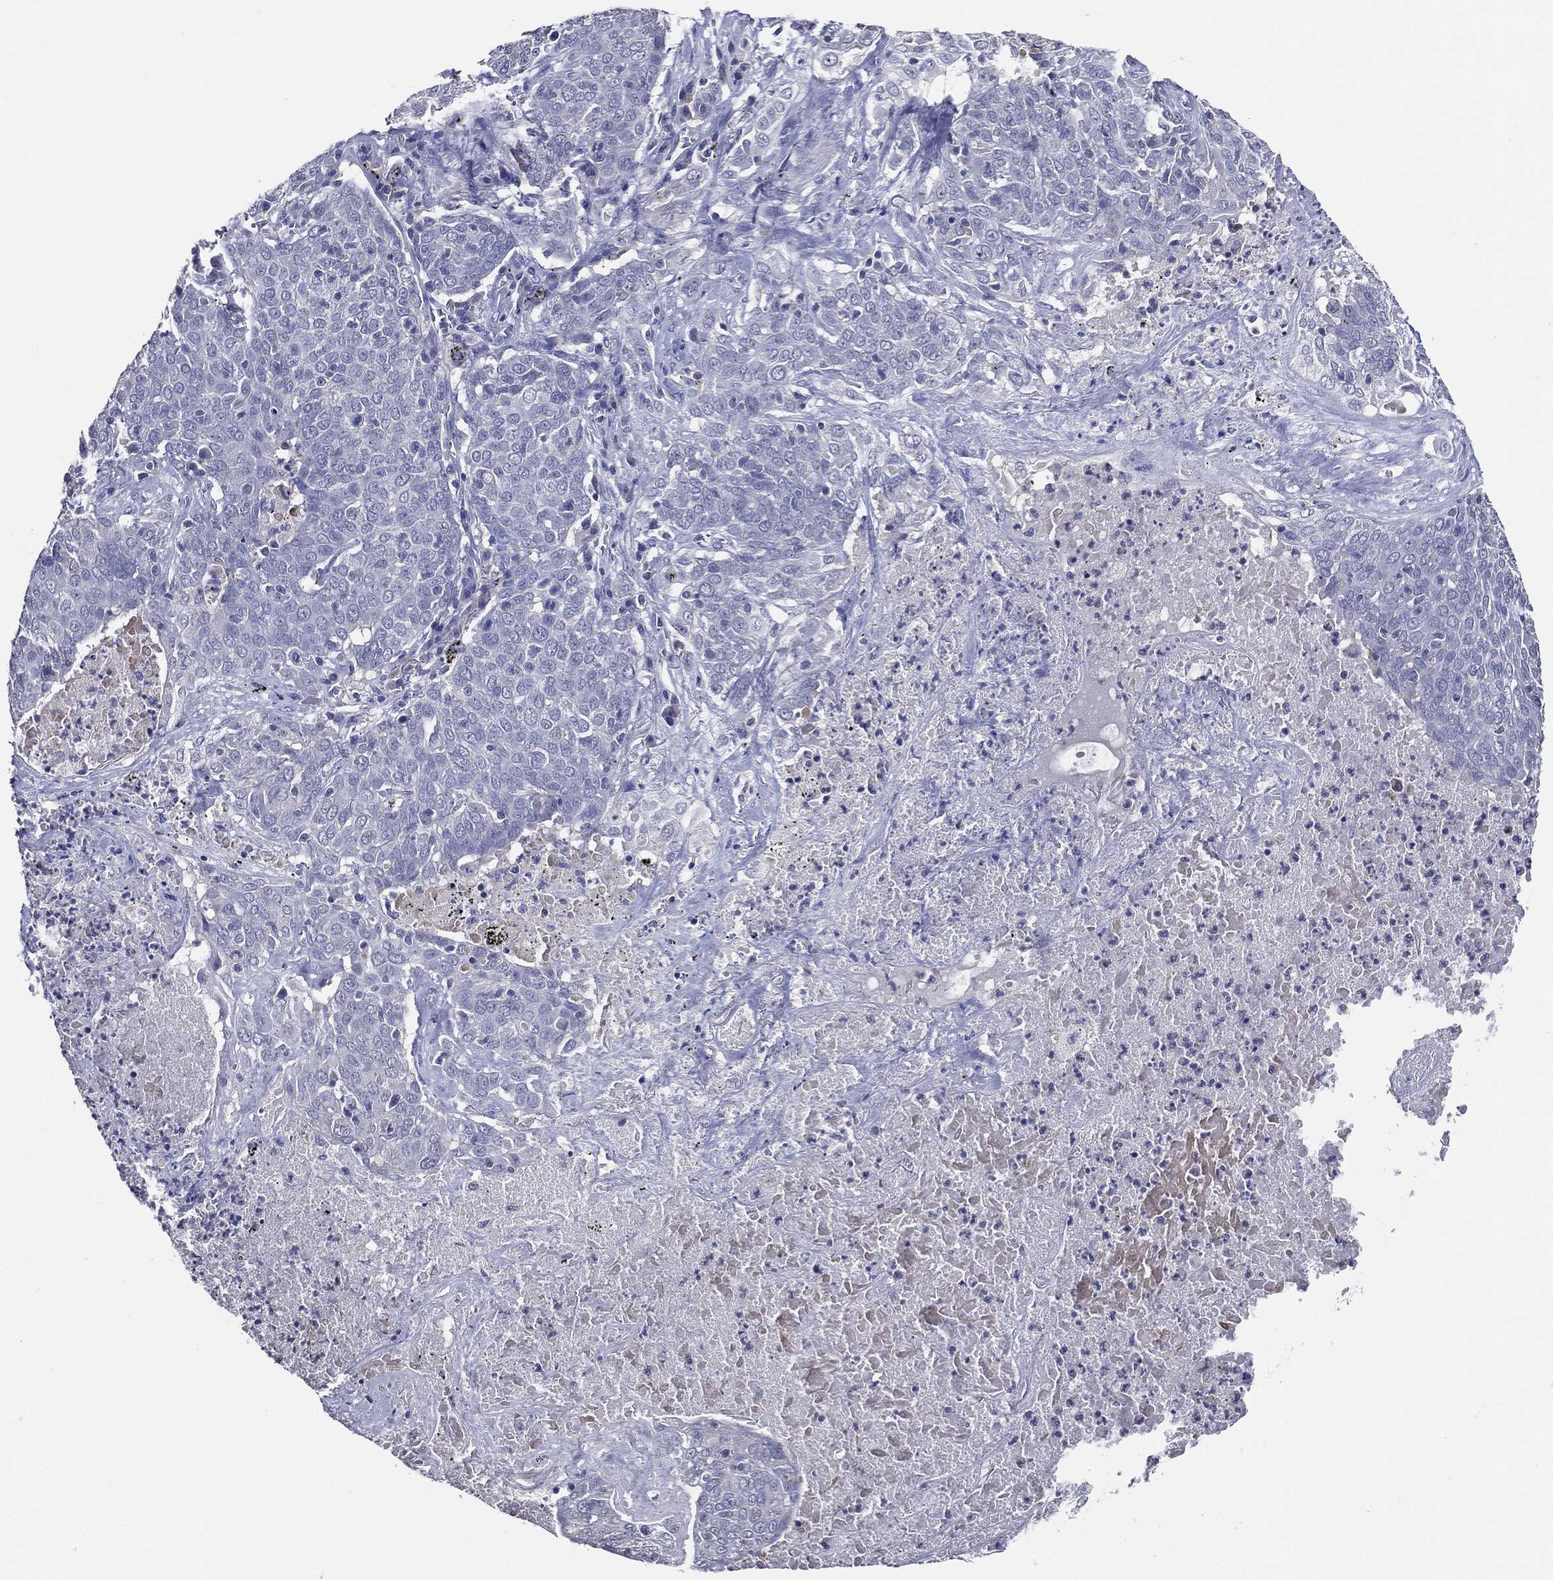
{"staining": {"intensity": "negative", "quantity": "none", "location": "none"}, "tissue": "lung cancer", "cell_type": "Tumor cells", "image_type": "cancer", "snomed": [{"axis": "morphology", "description": "Squamous cell carcinoma, NOS"}, {"axis": "topography", "description": "Lung"}], "caption": "The histopathology image demonstrates no staining of tumor cells in lung cancer (squamous cell carcinoma).", "gene": "TFAP2A", "patient": {"sex": "male", "age": 82}}